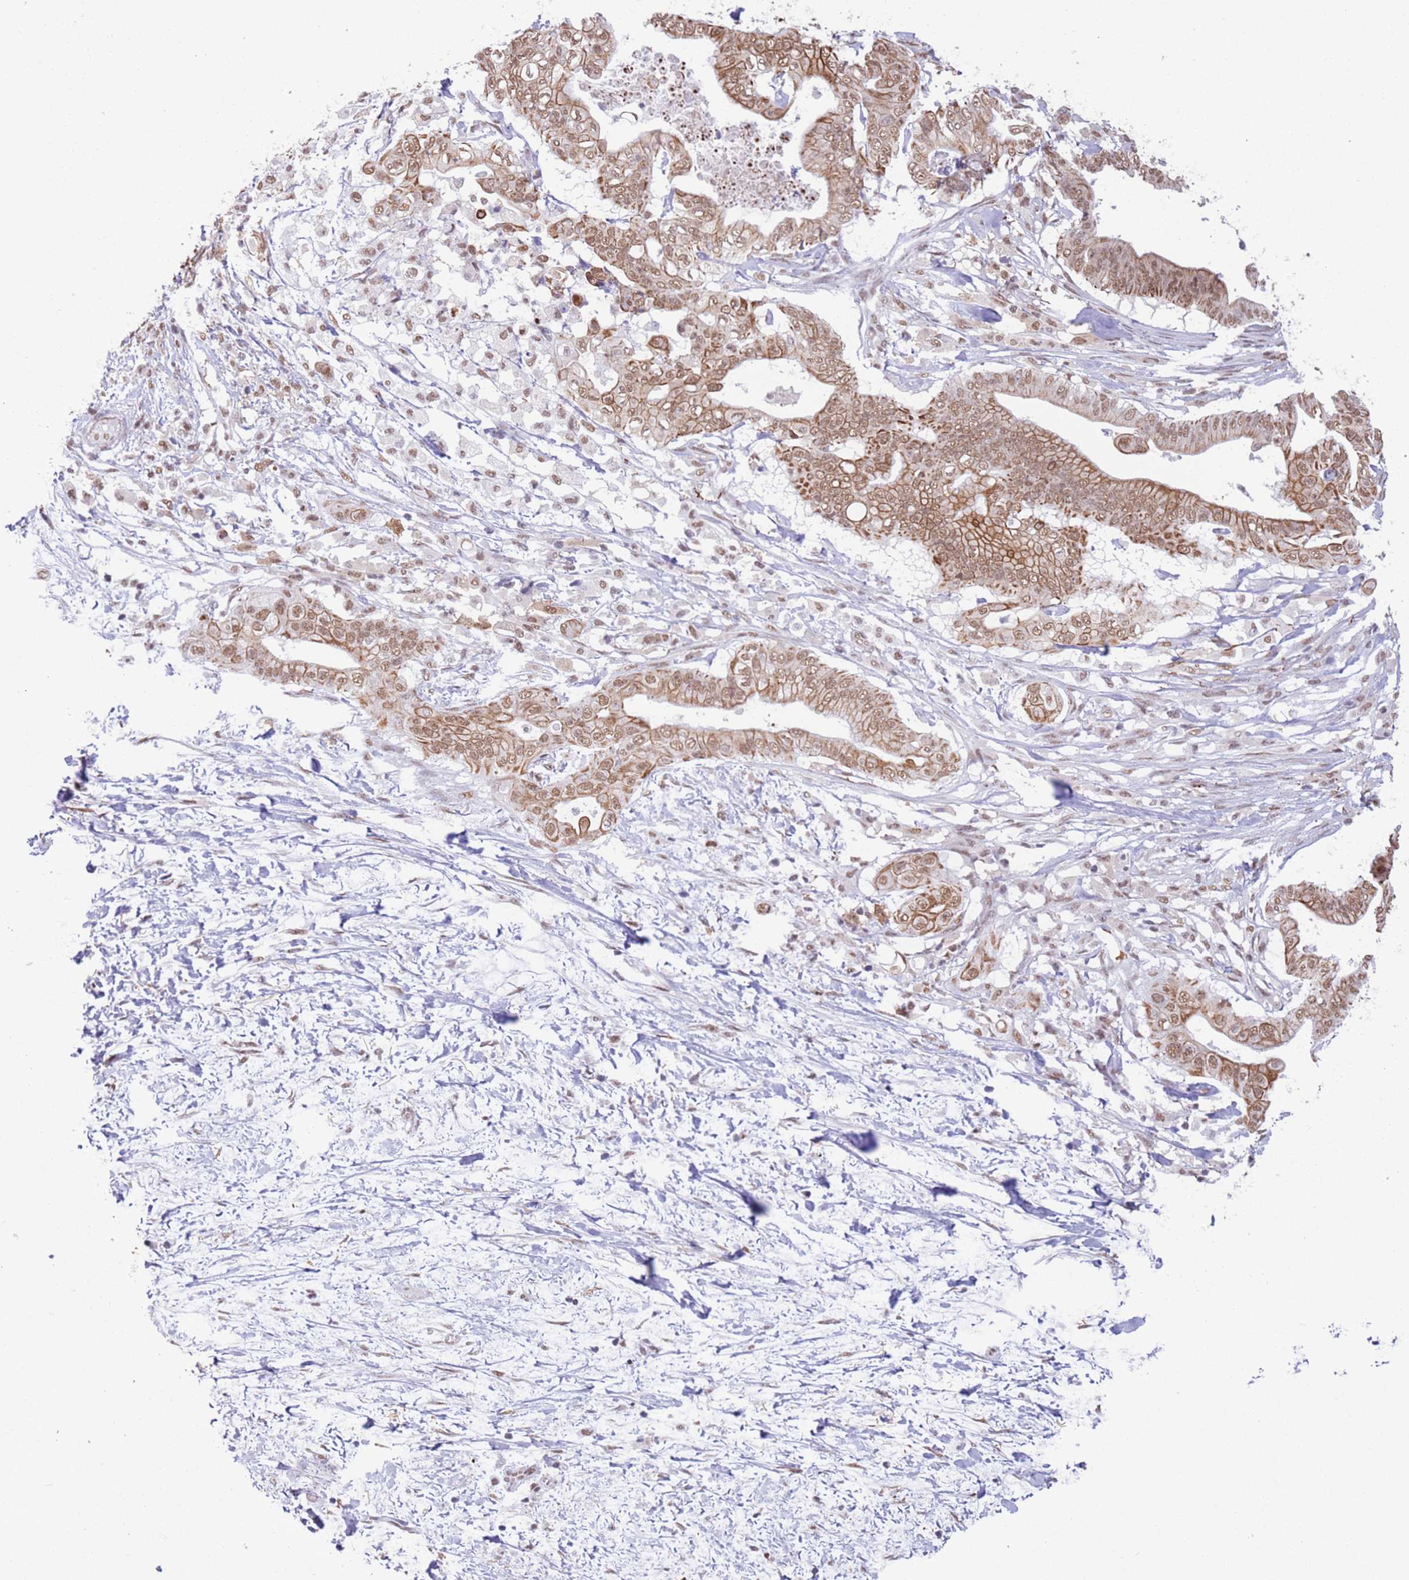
{"staining": {"intensity": "moderate", "quantity": ">75%", "location": "cytoplasmic/membranous,nuclear"}, "tissue": "pancreatic cancer", "cell_type": "Tumor cells", "image_type": "cancer", "snomed": [{"axis": "morphology", "description": "Adenocarcinoma, NOS"}, {"axis": "topography", "description": "Pancreas"}], "caption": "This image displays adenocarcinoma (pancreatic) stained with IHC to label a protein in brown. The cytoplasmic/membranous and nuclear of tumor cells show moderate positivity for the protein. Nuclei are counter-stained blue.", "gene": "TRIM32", "patient": {"sex": "male", "age": 68}}